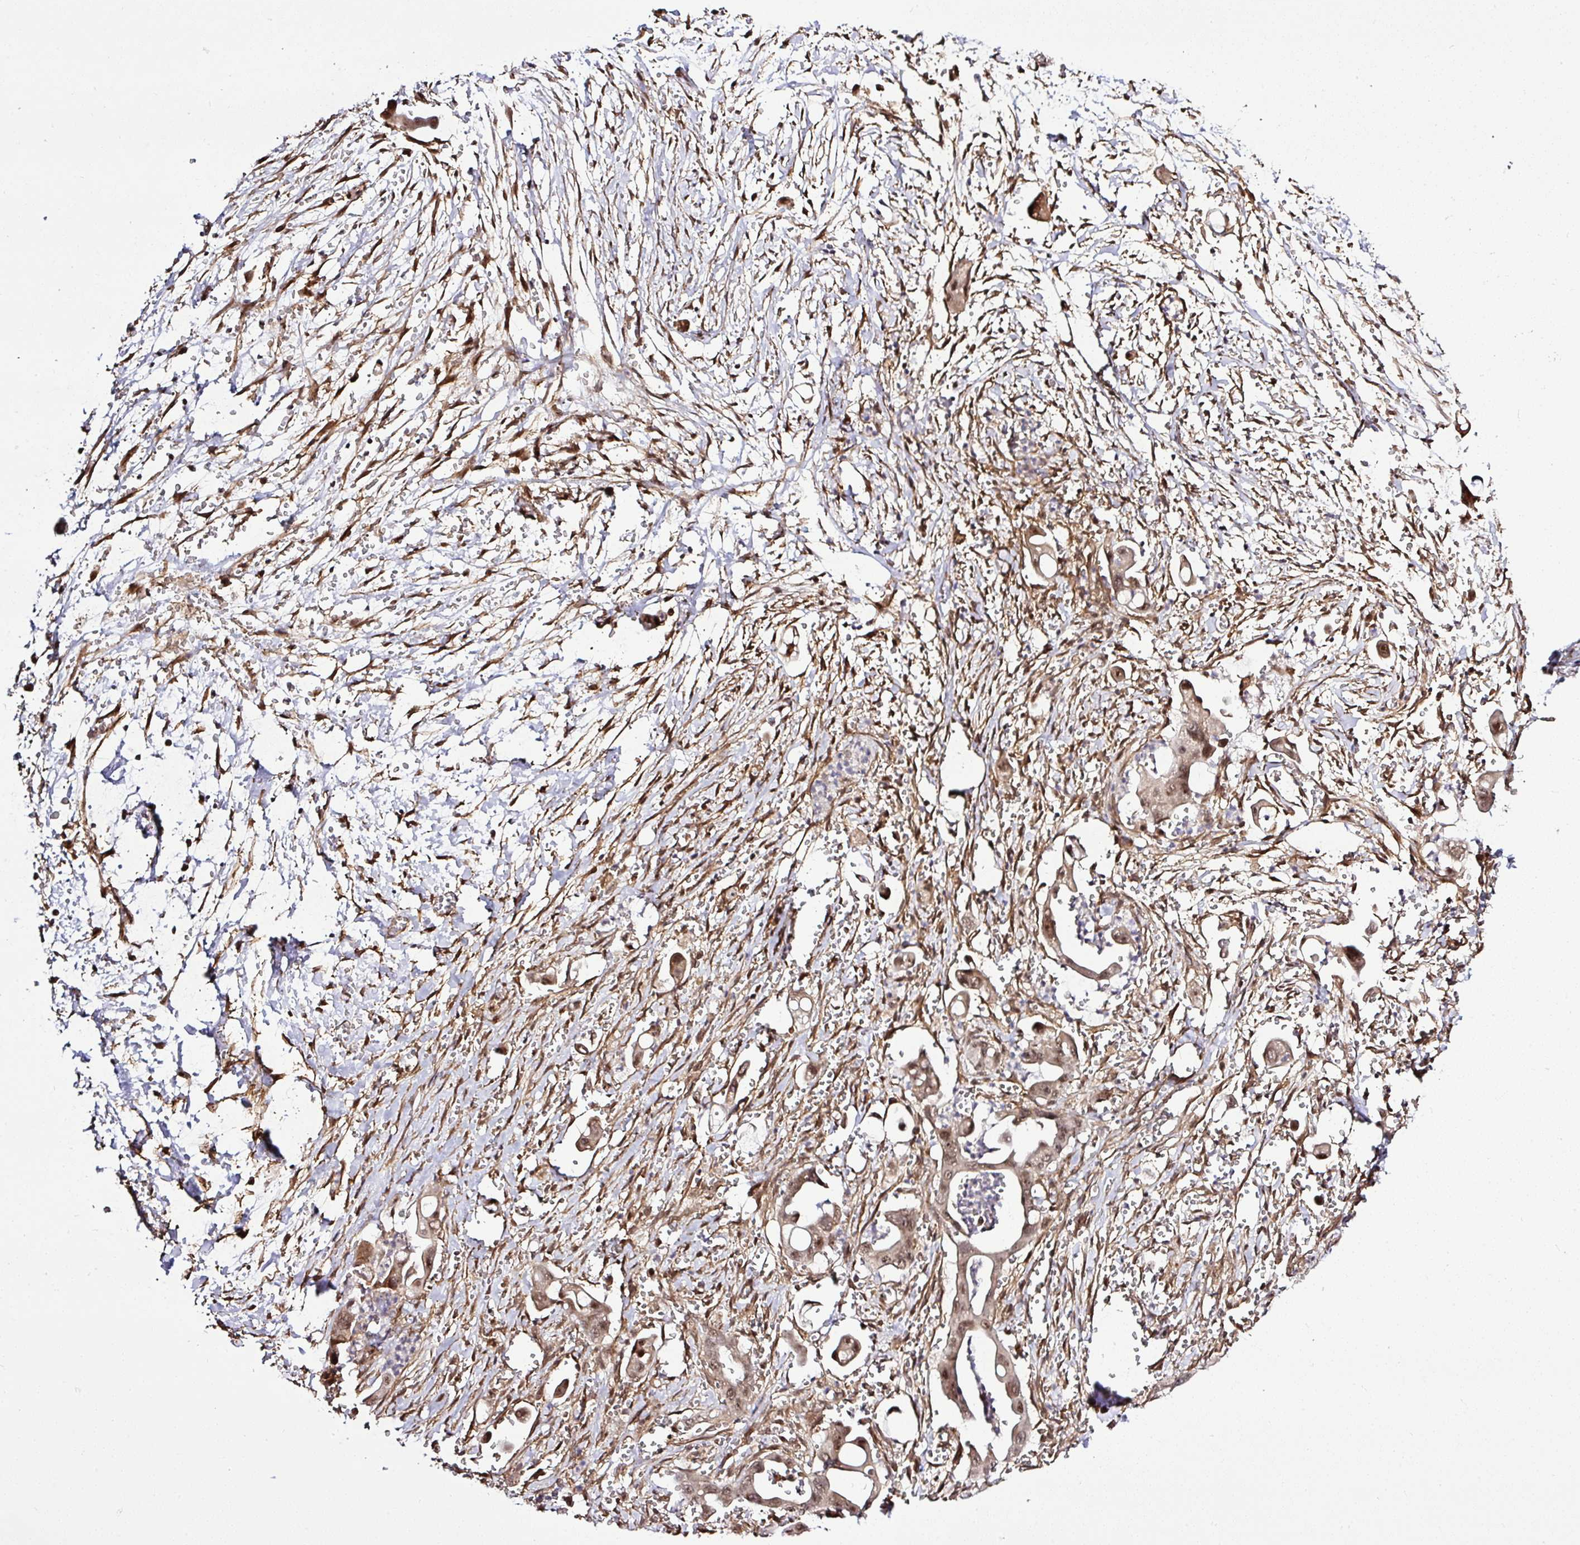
{"staining": {"intensity": "weak", "quantity": ">75%", "location": "cytoplasmic/membranous,nuclear"}, "tissue": "pancreatic cancer", "cell_type": "Tumor cells", "image_type": "cancer", "snomed": [{"axis": "morphology", "description": "Adenocarcinoma, NOS"}, {"axis": "topography", "description": "Pancreas"}], "caption": "Protein staining of pancreatic adenocarcinoma tissue displays weak cytoplasmic/membranous and nuclear positivity in about >75% of tumor cells. The staining was performed using DAB, with brown indicating positive protein expression. Nuclei are stained blue with hematoxylin.", "gene": "FAM153A", "patient": {"sex": "male", "age": 61}}